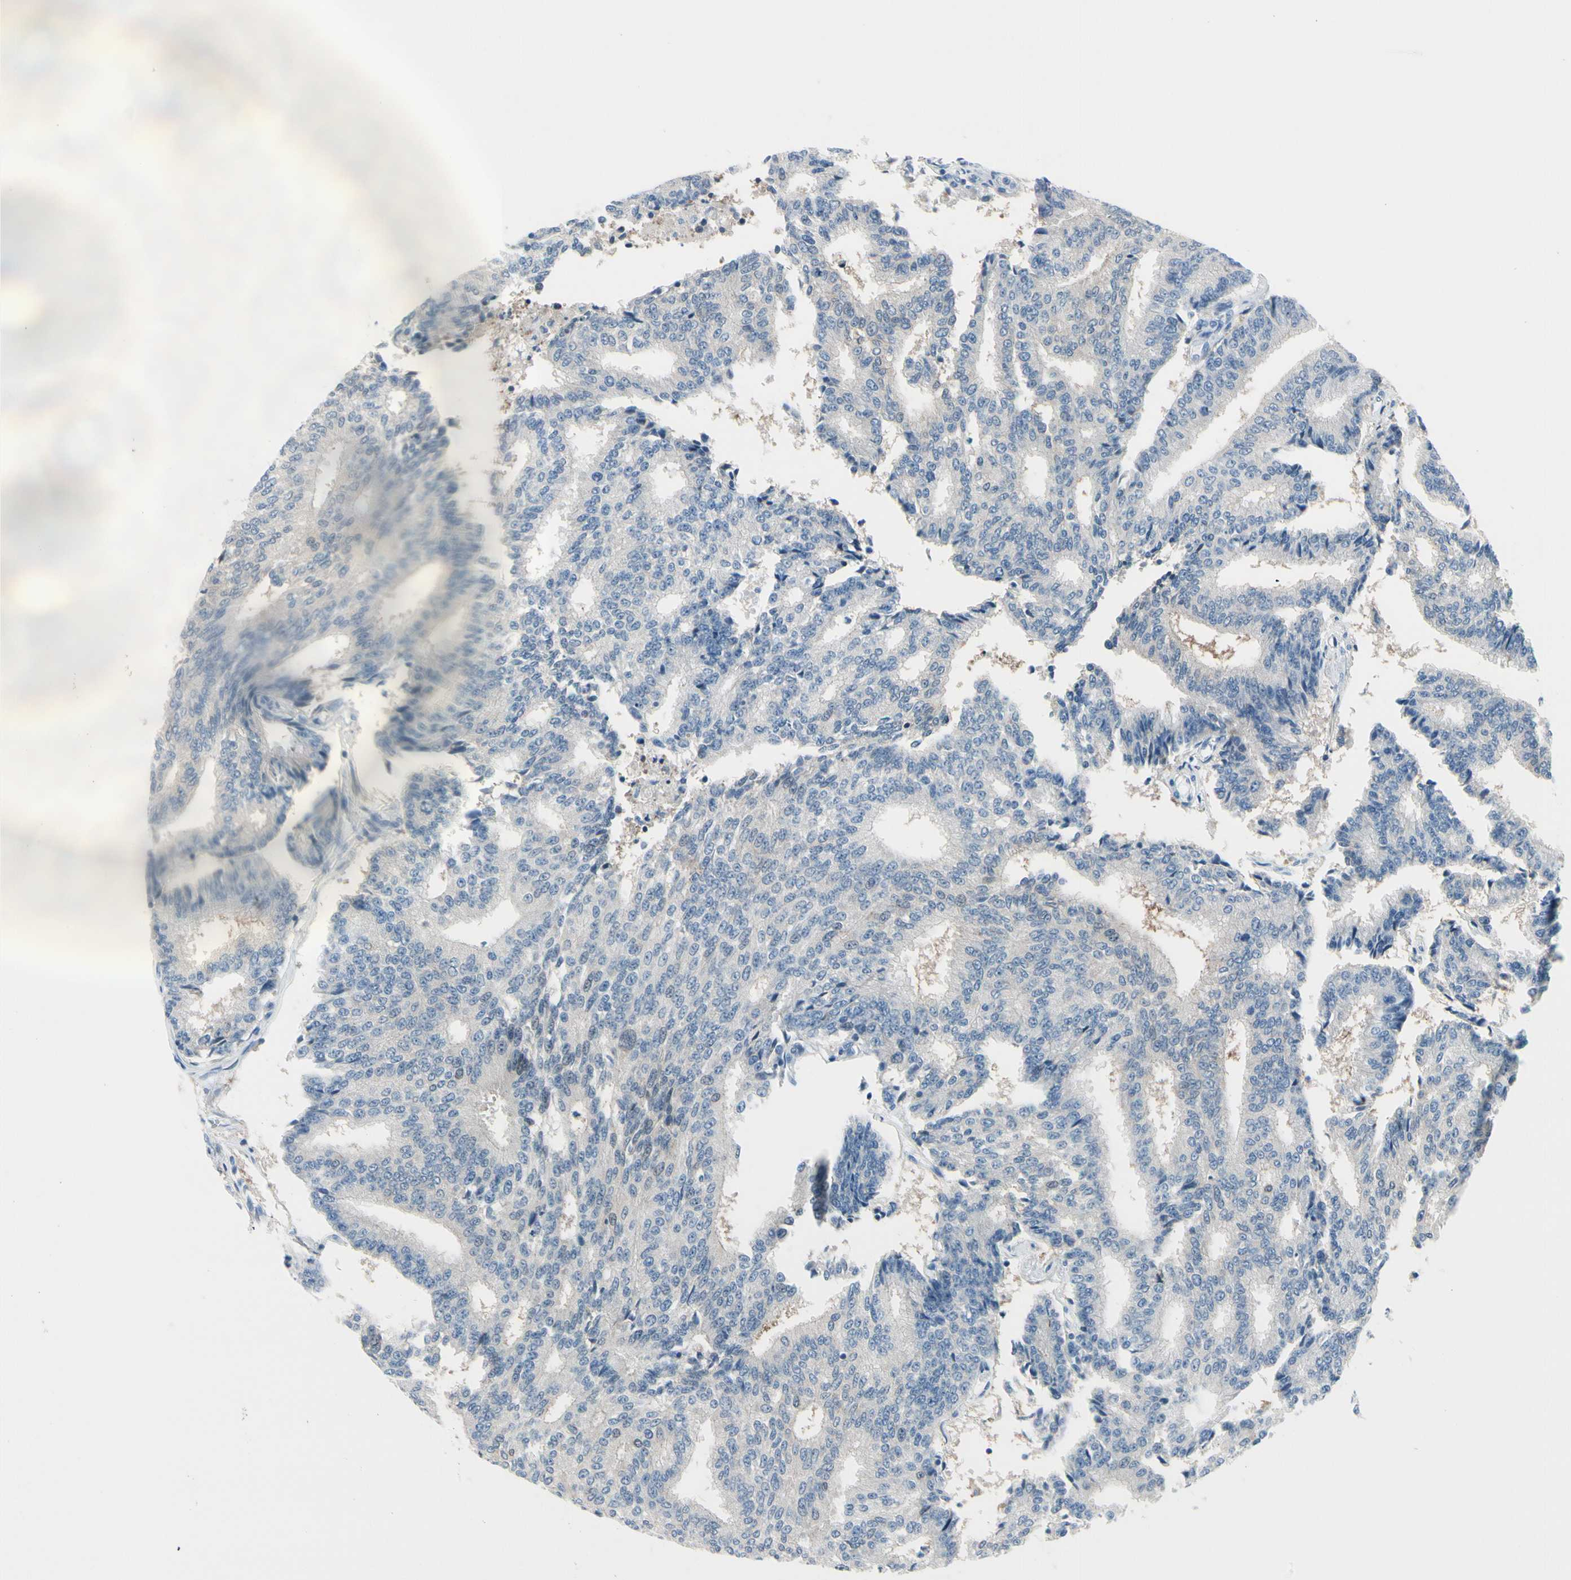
{"staining": {"intensity": "negative", "quantity": "none", "location": "none"}, "tissue": "prostate cancer", "cell_type": "Tumor cells", "image_type": "cancer", "snomed": [{"axis": "morphology", "description": "Adenocarcinoma, High grade"}, {"axis": "topography", "description": "Prostate"}], "caption": "This is an immunohistochemistry photomicrograph of prostate cancer (adenocarcinoma (high-grade)). There is no positivity in tumor cells.", "gene": "PEBP1", "patient": {"sex": "male", "age": 55}}